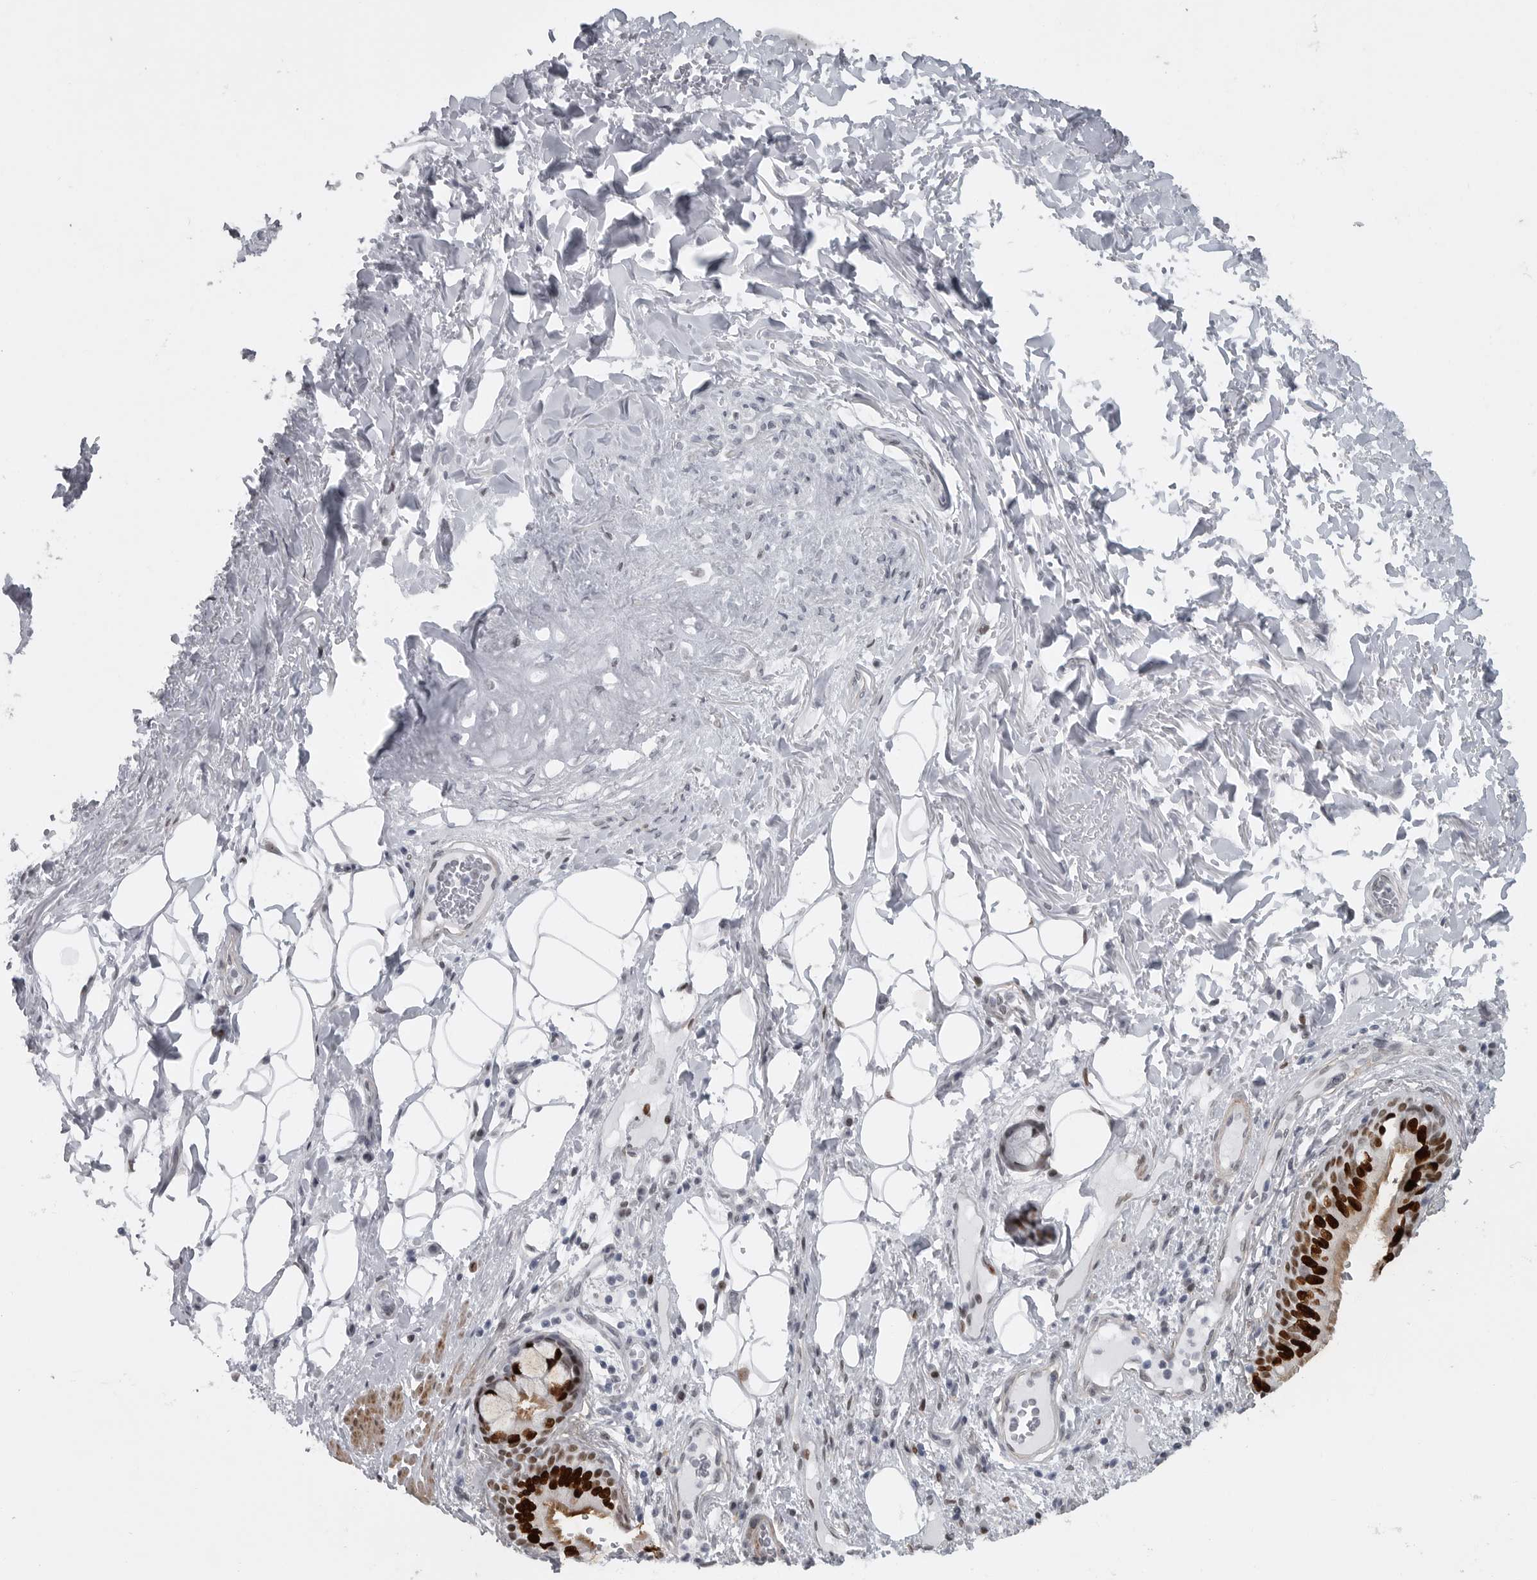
{"staining": {"intensity": "strong", "quantity": ">75%", "location": "nuclear"}, "tissue": "bronchus", "cell_type": "Respiratory epithelial cells", "image_type": "normal", "snomed": [{"axis": "morphology", "description": "Normal tissue, NOS"}, {"axis": "topography", "description": "Cartilage tissue"}], "caption": "The micrograph exhibits immunohistochemical staining of benign bronchus. There is strong nuclear expression is identified in about >75% of respiratory epithelial cells. The protein of interest is stained brown, and the nuclei are stained in blue (DAB IHC with brightfield microscopy, high magnification).", "gene": "HMGN3", "patient": {"sex": "female", "age": 63}}